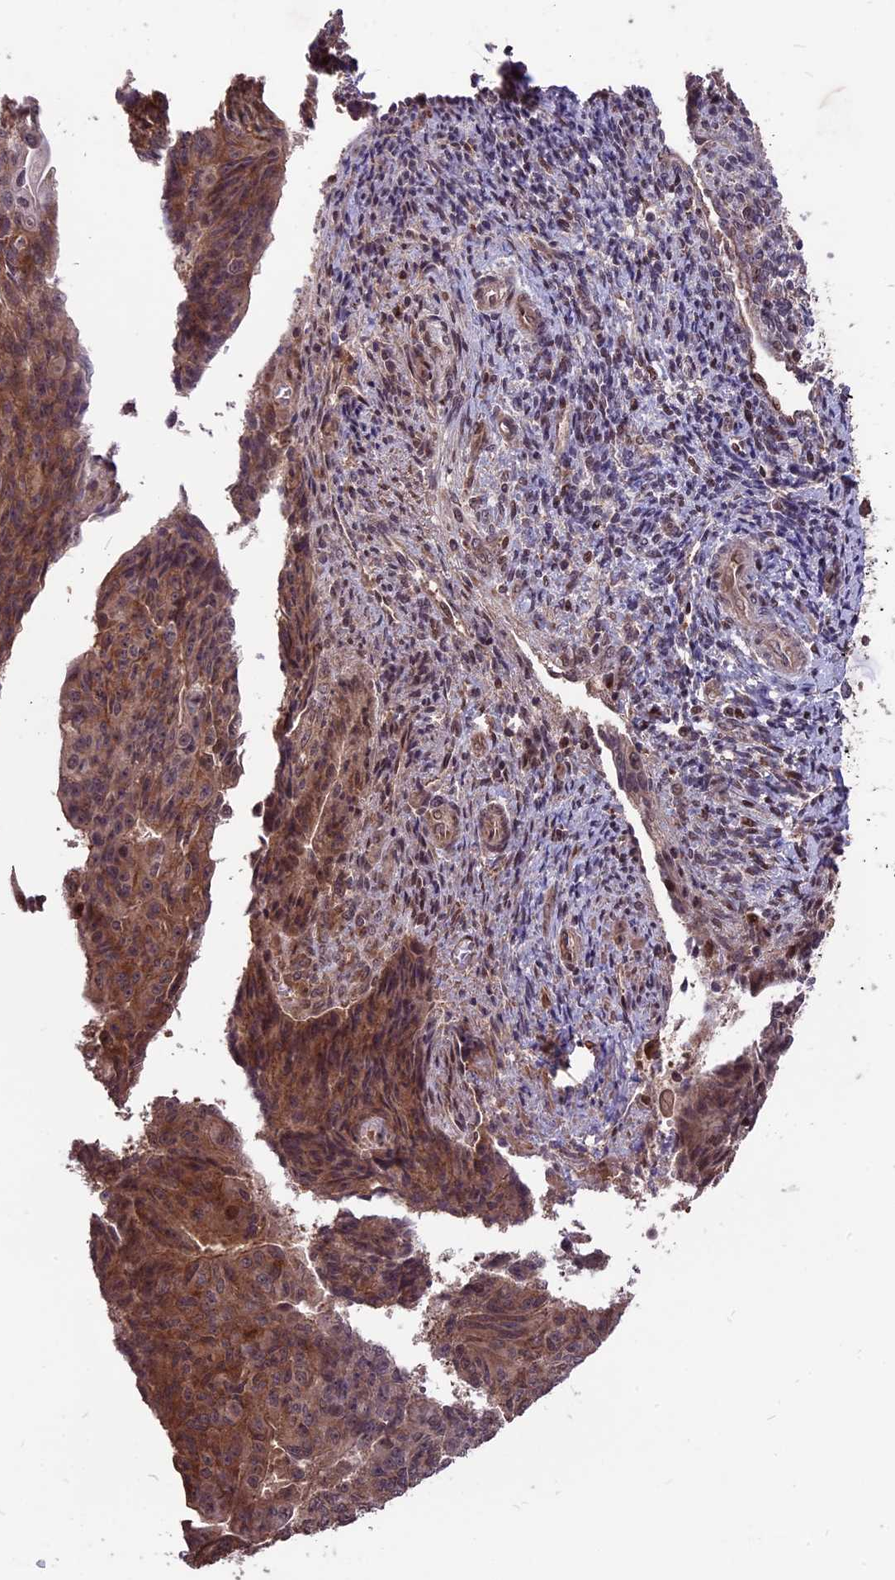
{"staining": {"intensity": "moderate", "quantity": ">75%", "location": "cytoplasmic/membranous"}, "tissue": "endometrial cancer", "cell_type": "Tumor cells", "image_type": "cancer", "snomed": [{"axis": "morphology", "description": "Adenocarcinoma, NOS"}, {"axis": "topography", "description": "Endometrium"}], "caption": "Endometrial cancer (adenocarcinoma) stained for a protein shows moderate cytoplasmic/membranous positivity in tumor cells. (DAB (3,3'-diaminobenzidine) = brown stain, brightfield microscopy at high magnification).", "gene": "ZNF598", "patient": {"sex": "female", "age": 32}}